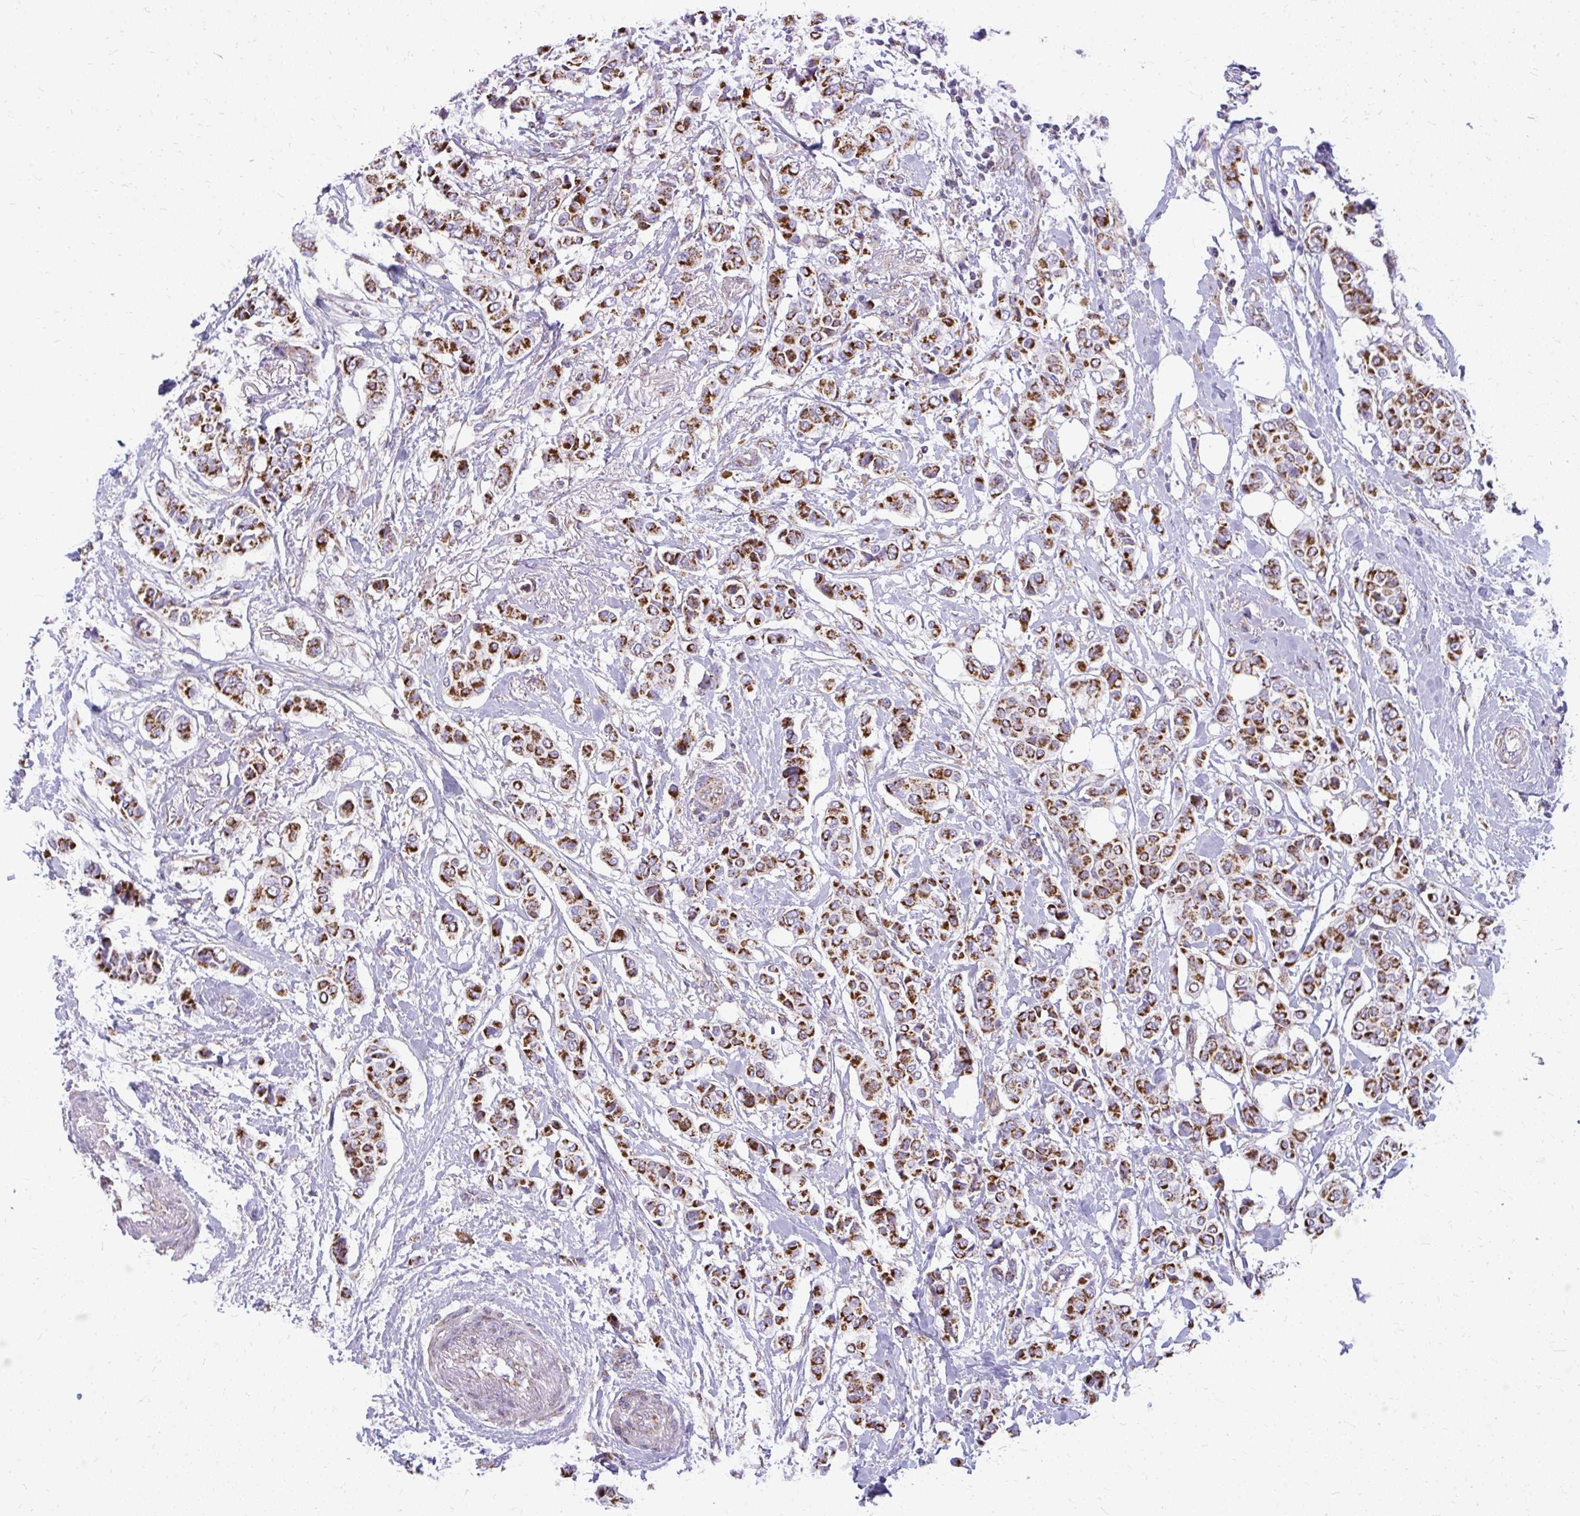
{"staining": {"intensity": "strong", "quantity": ">75%", "location": "cytoplasmic/membranous"}, "tissue": "breast cancer", "cell_type": "Tumor cells", "image_type": "cancer", "snomed": [{"axis": "morphology", "description": "Lobular carcinoma"}, {"axis": "topography", "description": "Breast"}], "caption": "Human lobular carcinoma (breast) stained for a protein (brown) demonstrates strong cytoplasmic/membranous positive expression in about >75% of tumor cells.", "gene": "IFIT1", "patient": {"sex": "female", "age": 51}}